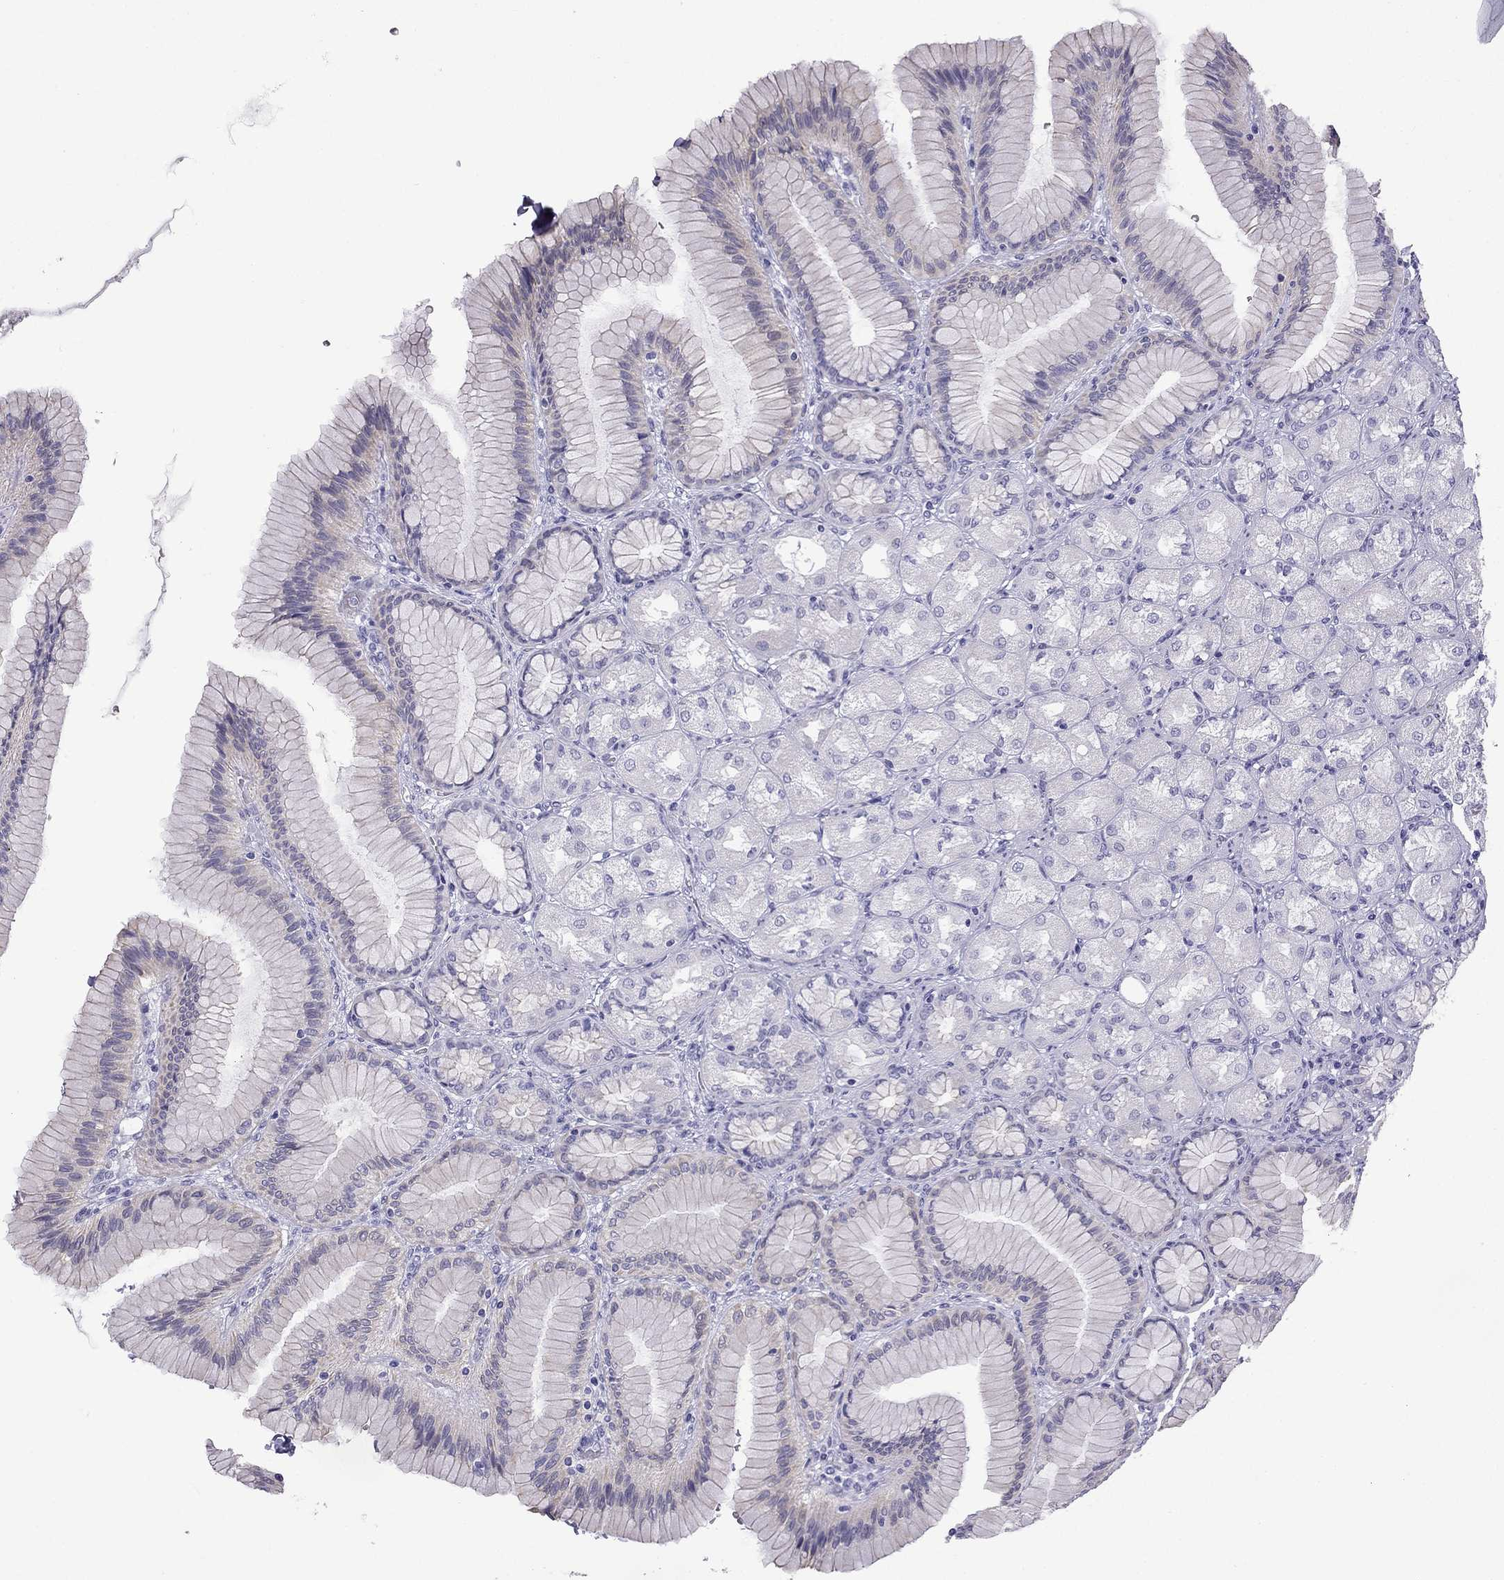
{"staining": {"intensity": "negative", "quantity": "none", "location": "none"}, "tissue": "stomach", "cell_type": "Glandular cells", "image_type": "normal", "snomed": [{"axis": "morphology", "description": "Normal tissue, NOS"}, {"axis": "morphology", "description": "Adenocarcinoma, NOS"}, {"axis": "morphology", "description": "Adenocarcinoma, High grade"}, {"axis": "topography", "description": "Stomach, upper"}, {"axis": "topography", "description": "Stomach"}], "caption": "Immunohistochemistry histopathology image of normal stomach: human stomach stained with DAB (3,3'-diaminobenzidine) displays no significant protein staining in glandular cells.", "gene": "GJA8", "patient": {"sex": "female", "age": 65}}